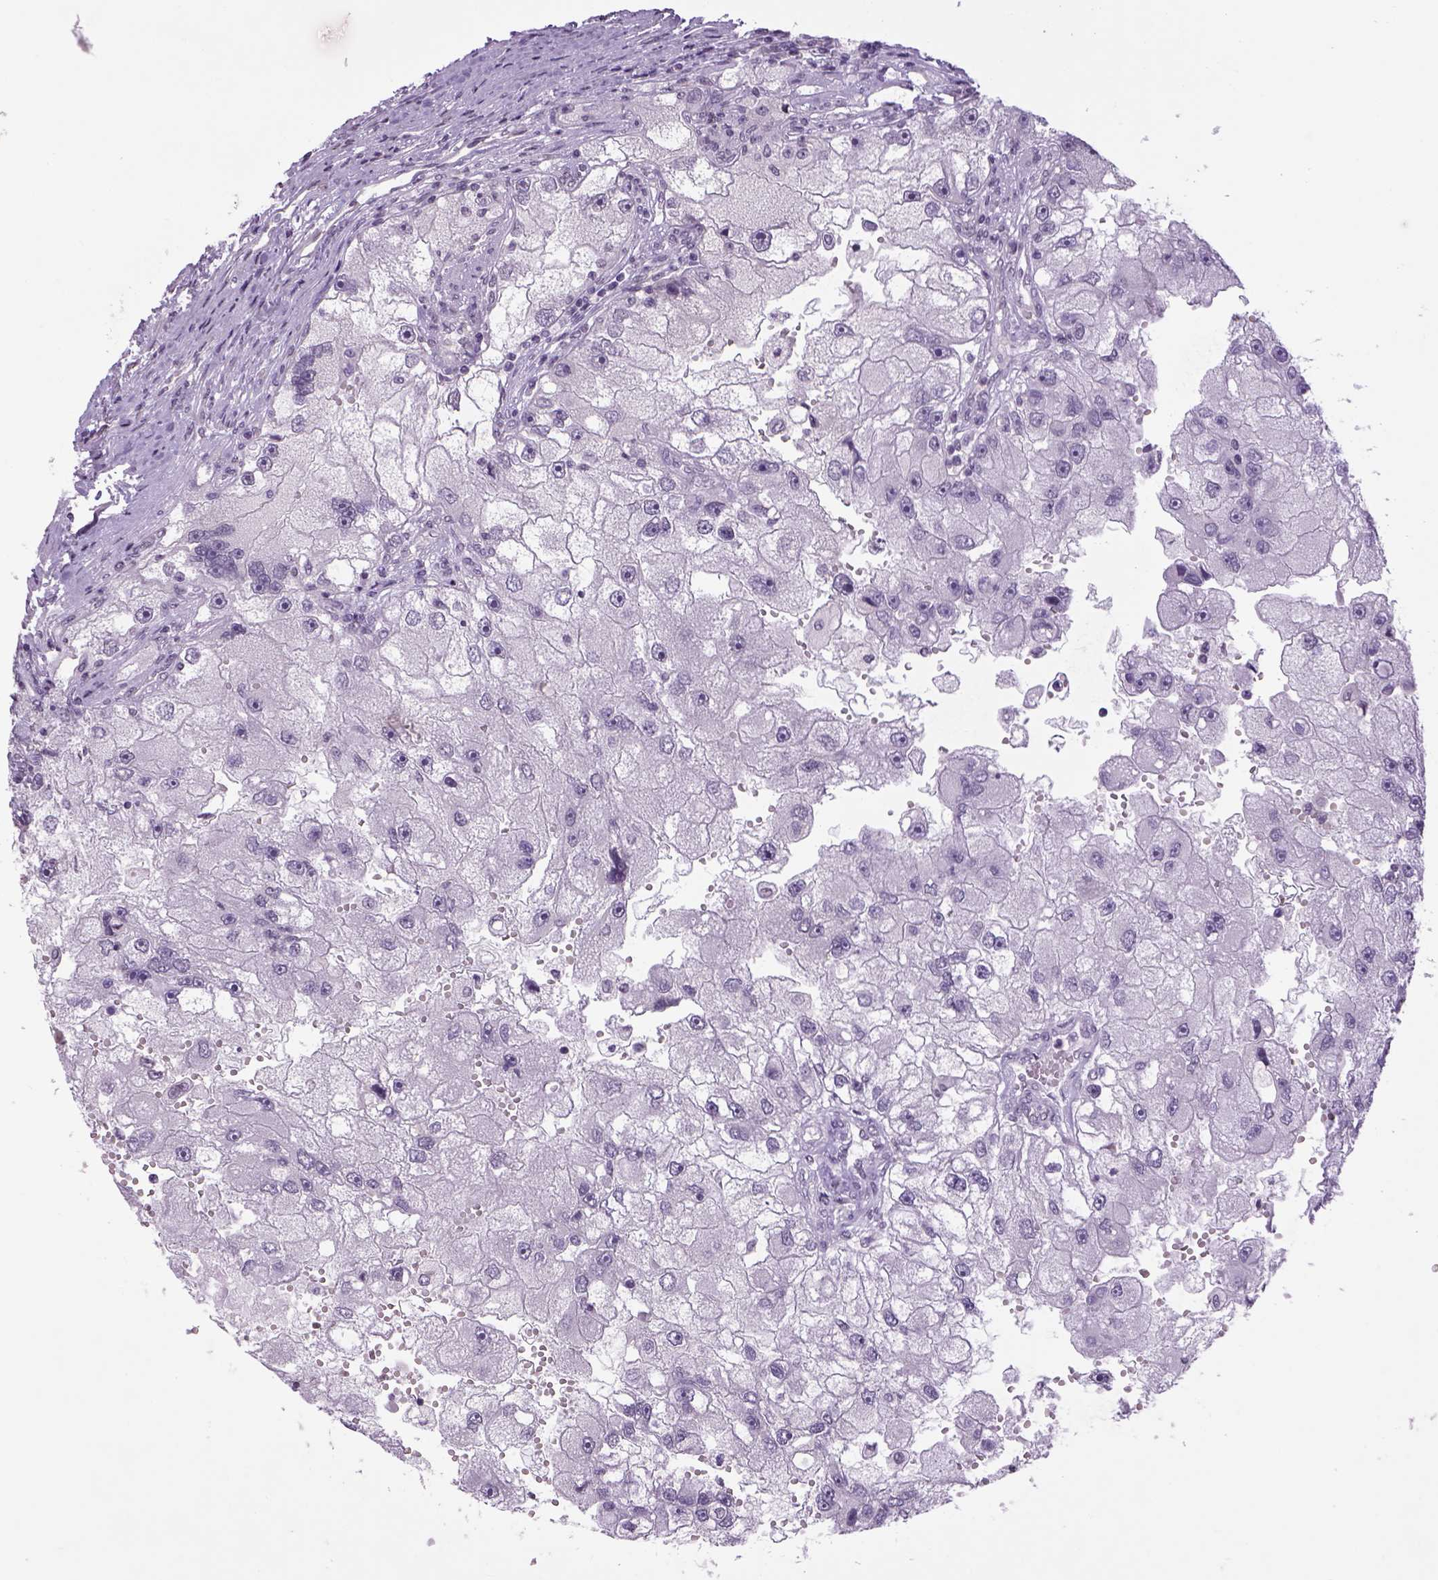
{"staining": {"intensity": "negative", "quantity": "none", "location": "none"}, "tissue": "renal cancer", "cell_type": "Tumor cells", "image_type": "cancer", "snomed": [{"axis": "morphology", "description": "Adenocarcinoma, NOS"}, {"axis": "topography", "description": "Kidney"}], "caption": "The immunohistochemistry (IHC) photomicrograph has no significant positivity in tumor cells of renal cancer tissue.", "gene": "PRRT1", "patient": {"sex": "male", "age": 63}}